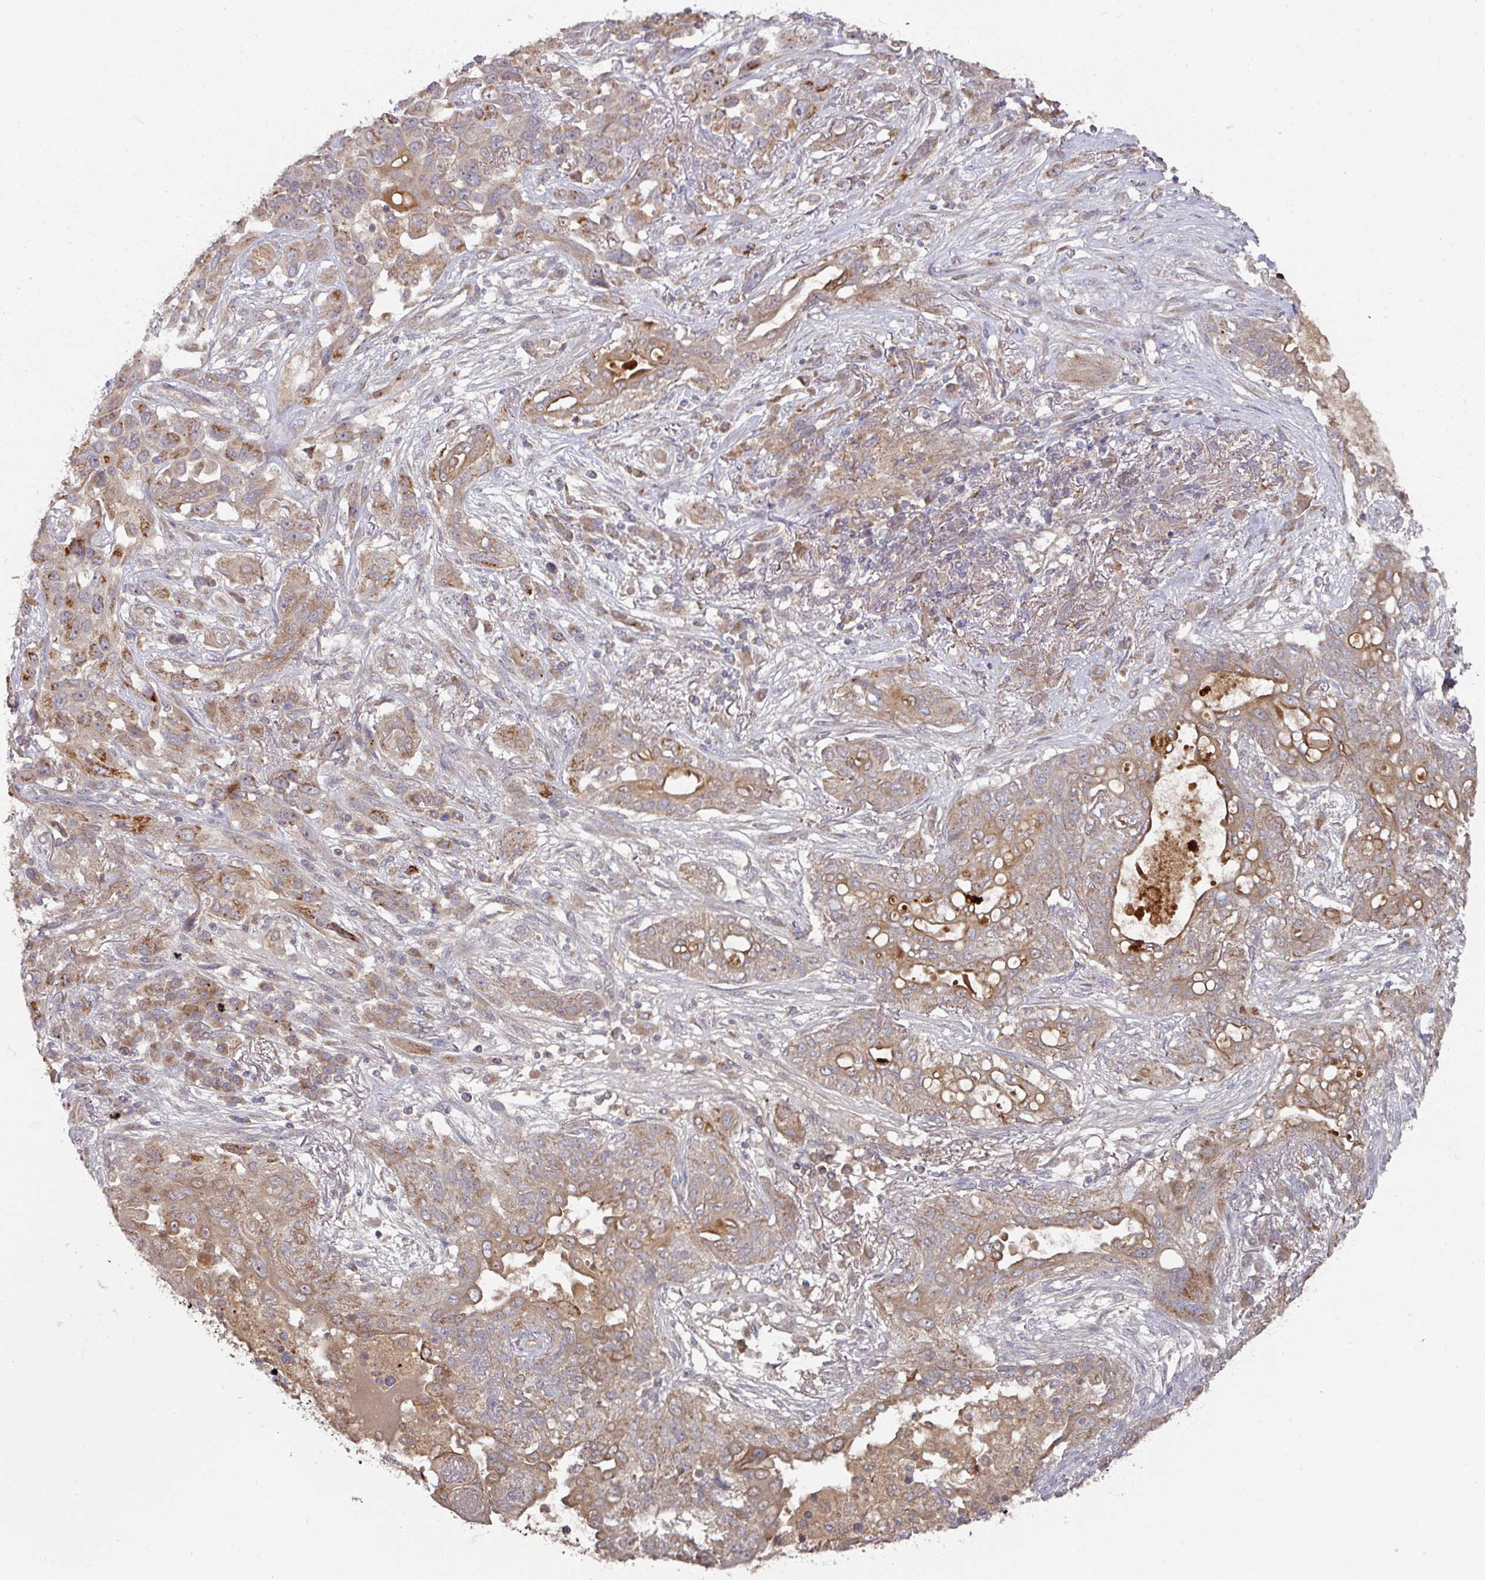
{"staining": {"intensity": "moderate", "quantity": ">75%", "location": "cytoplasmic/membranous"}, "tissue": "lung cancer", "cell_type": "Tumor cells", "image_type": "cancer", "snomed": [{"axis": "morphology", "description": "Squamous cell carcinoma, NOS"}, {"axis": "topography", "description": "Lung"}], "caption": "This micrograph shows immunohistochemistry (IHC) staining of lung cancer (squamous cell carcinoma), with medium moderate cytoplasmic/membranous positivity in approximately >75% of tumor cells.", "gene": "DNAJC7", "patient": {"sex": "female", "age": 70}}